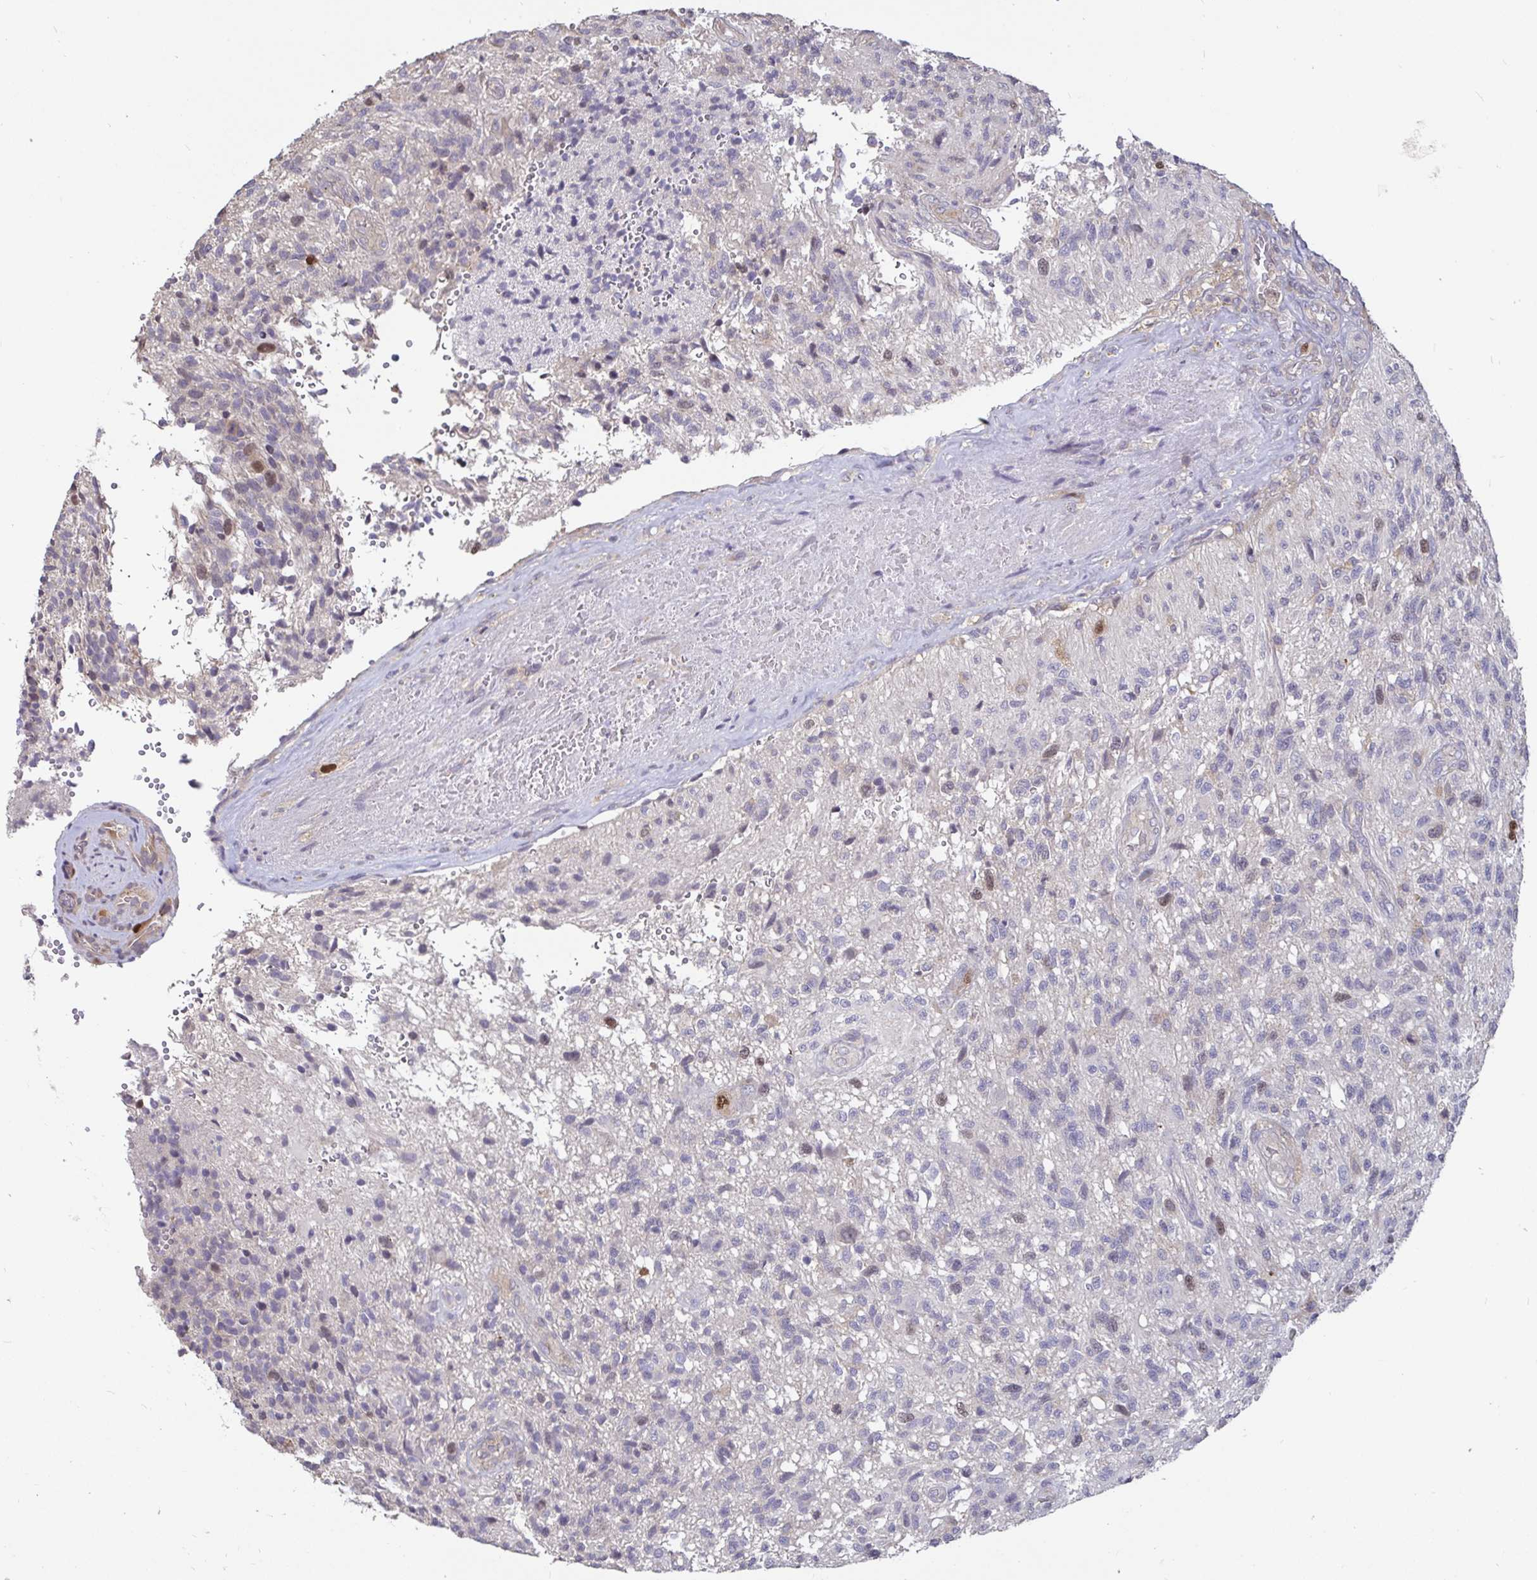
{"staining": {"intensity": "moderate", "quantity": "<25%", "location": "nuclear"}, "tissue": "glioma", "cell_type": "Tumor cells", "image_type": "cancer", "snomed": [{"axis": "morphology", "description": "Glioma, malignant, High grade"}, {"axis": "topography", "description": "Brain"}], "caption": "This is a micrograph of immunohistochemistry (IHC) staining of malignant high-grade glioma, which shows moderate expression in the nuclear of tumor cells.", "gene": "ANLN", "patient": {"sex": "male", "age": 56}}